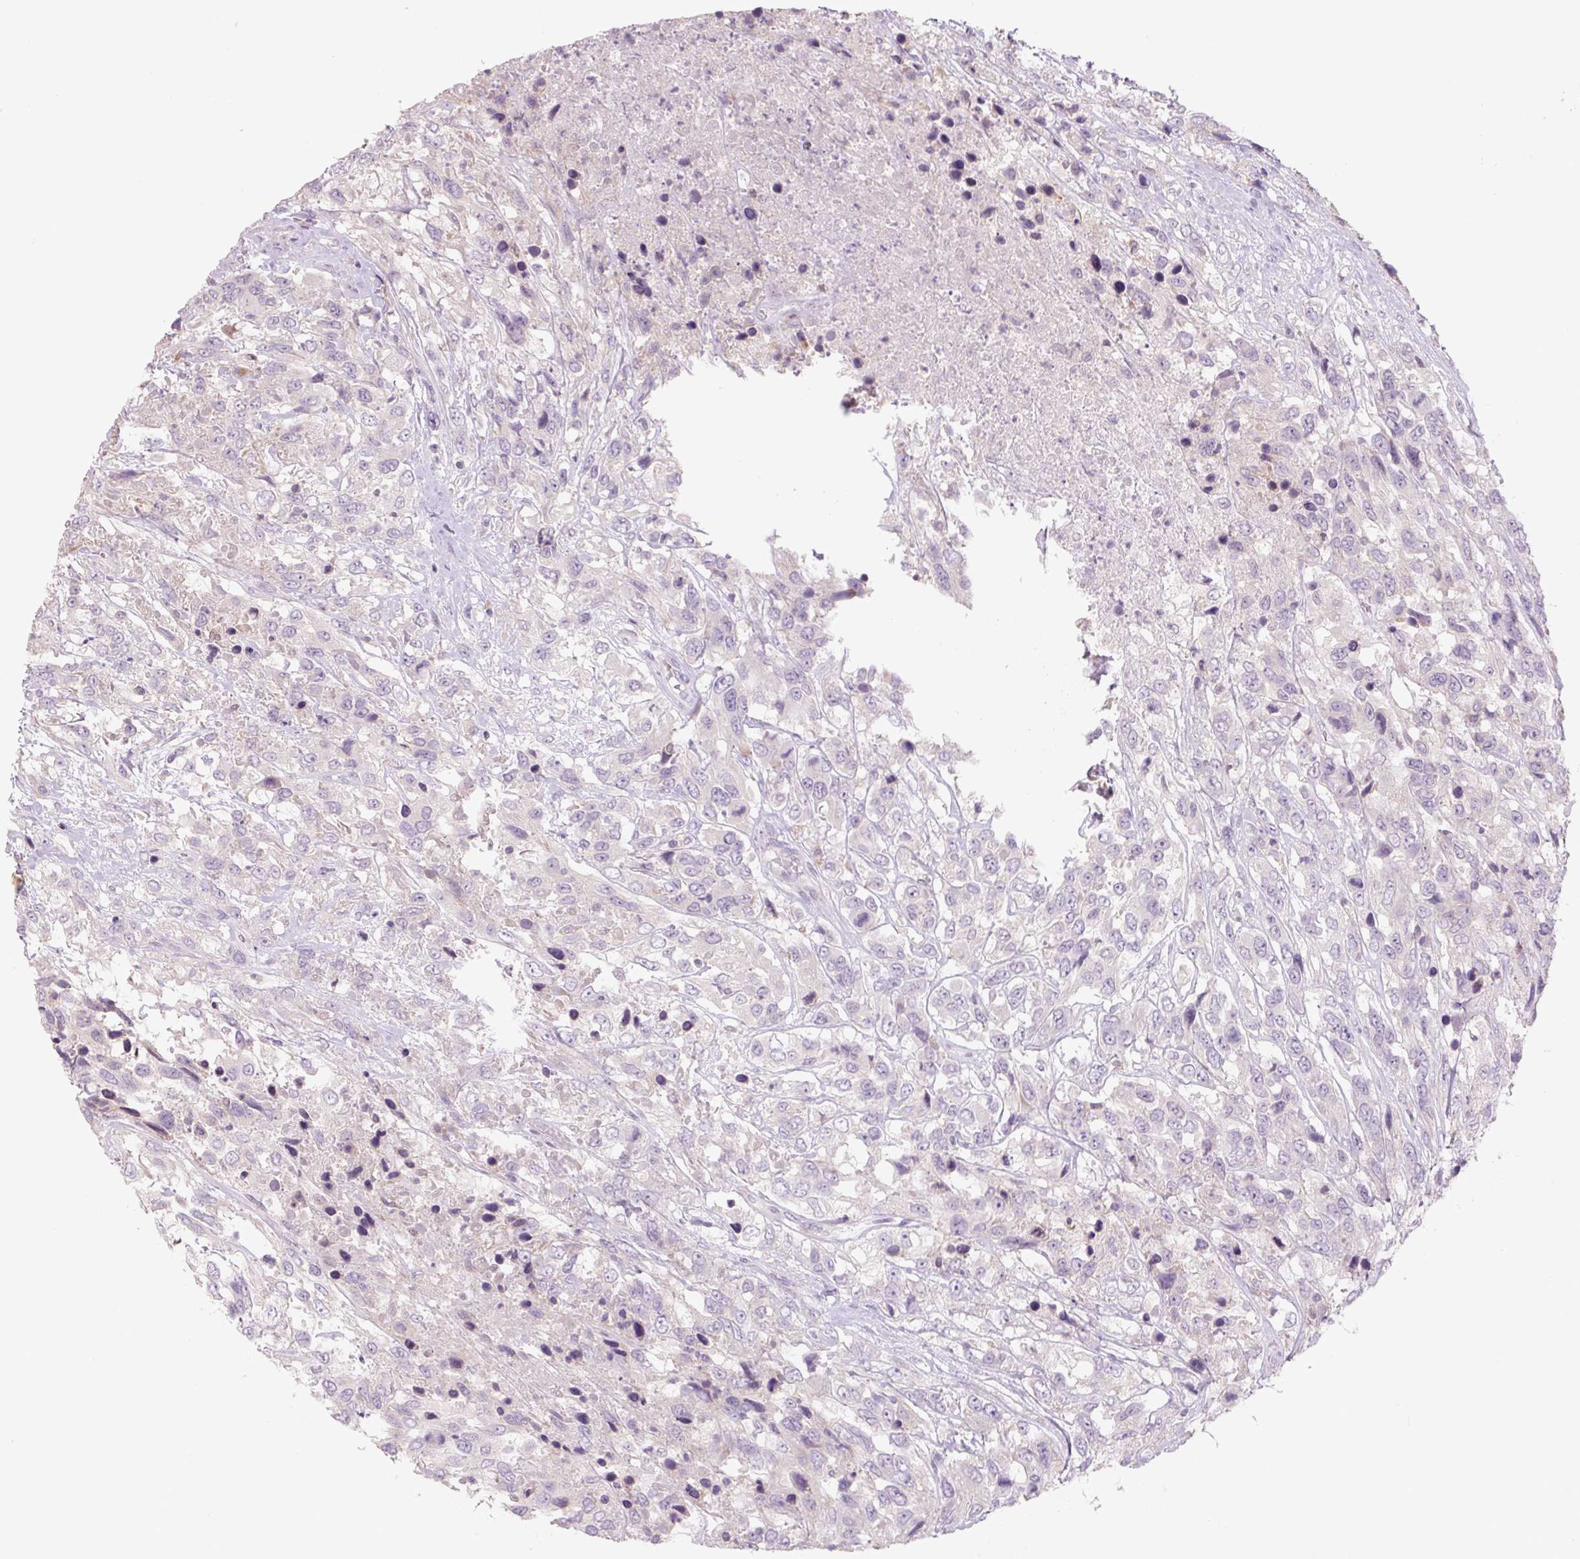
{"staining": {"intensity": "negative", "quantity": "none", "location": "none"}, "tissue": "urothelial cancer", "cell_type": "Tumor cells", "image_type": "cancer", "snomed": [{"axis": "morphology", "description": "Urothelial carcinoma, High grade"}, {"axis": "topography", "description": "Urinary bladder"}], "caption": "This is an immunohistochemistry (IHC) photomicrograph of human urothelial carcinoma (high-grade). There is no staining in tumor cells.", "gene": "TMEM100", "patient": {"sex": "female", "age": 70}}